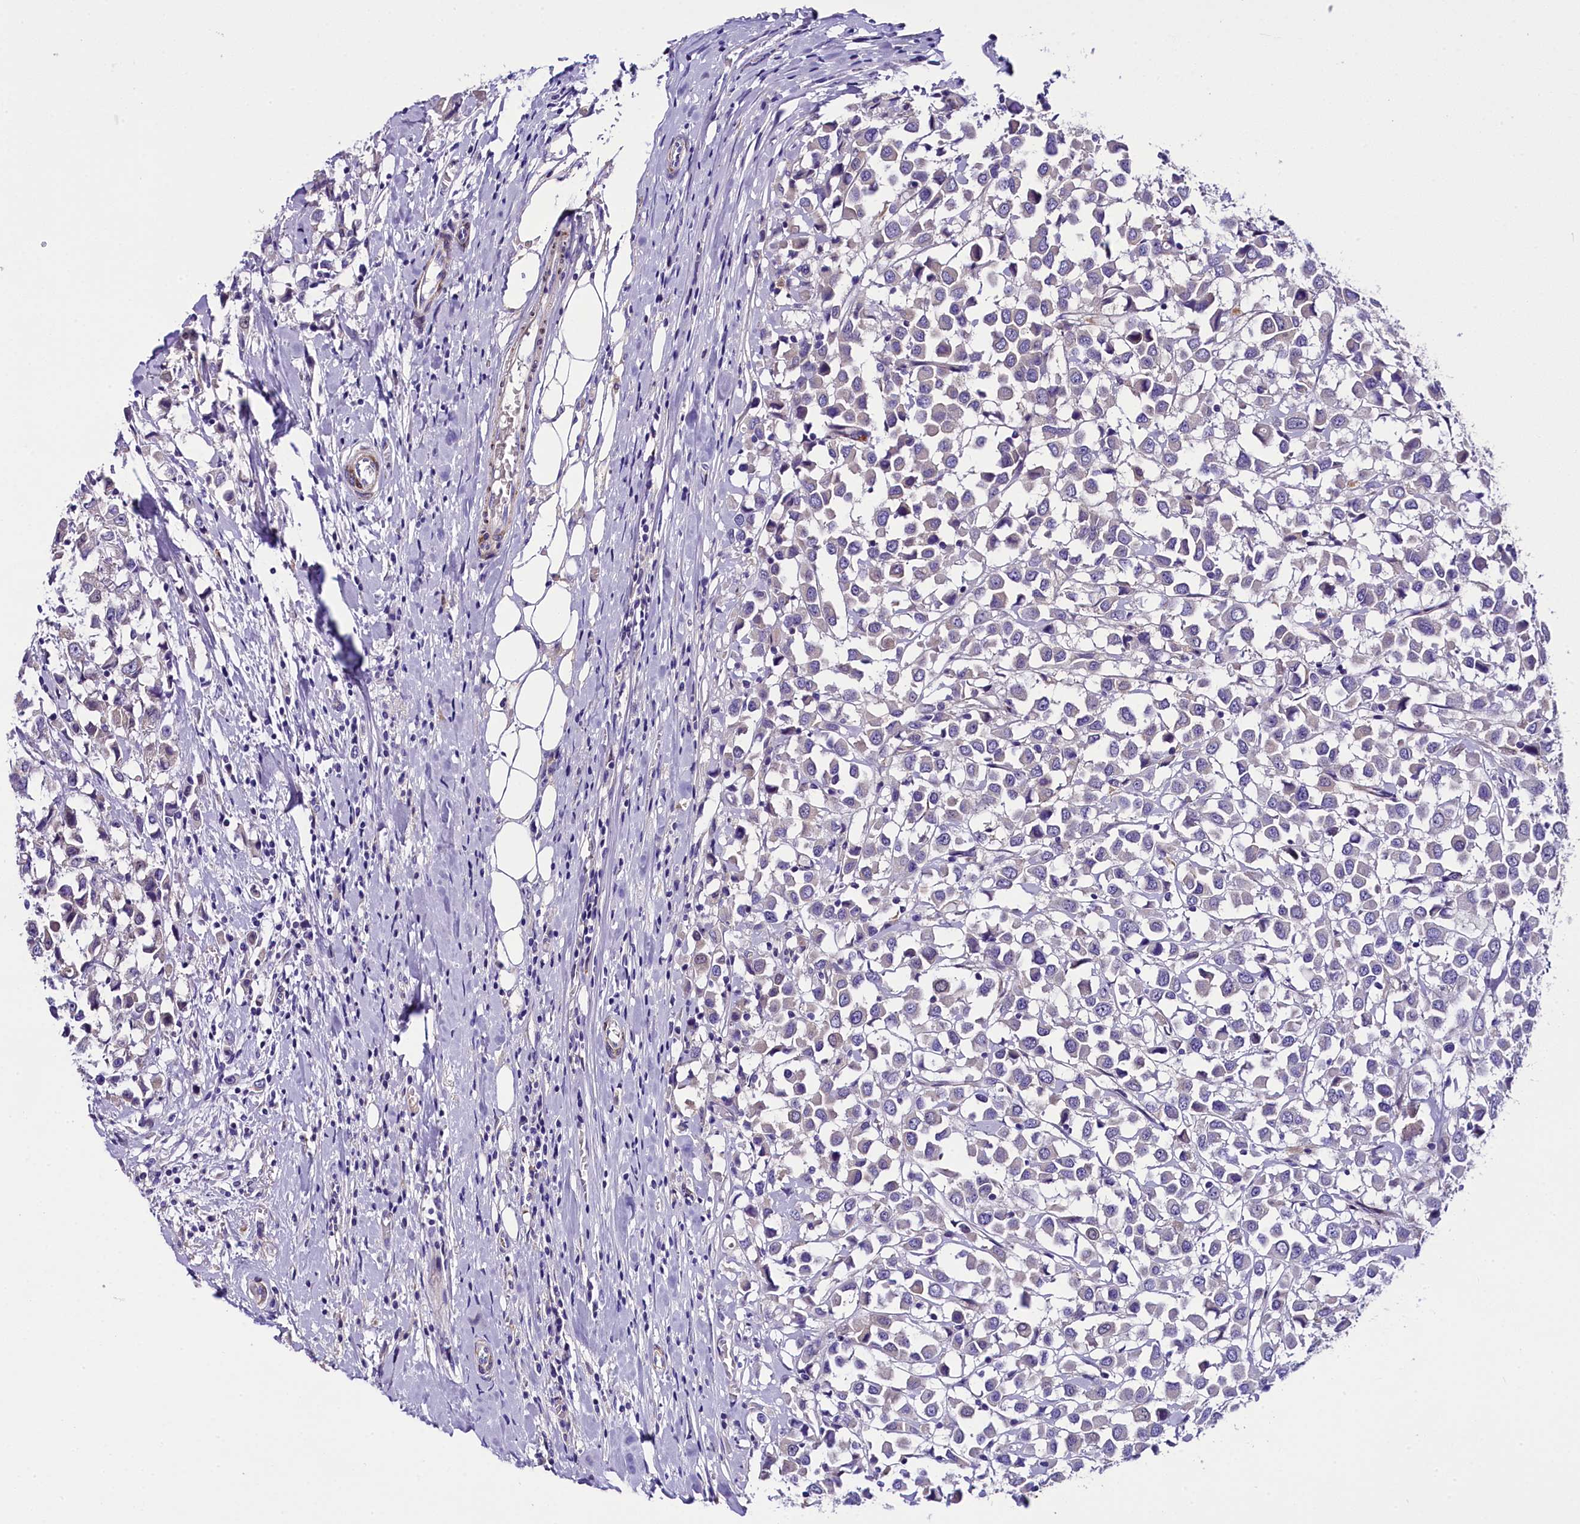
{"staining": {"intensity": "negative", "quantity": "none", "location": "none"}, "tissue": "breast cancer", "cell_type": "Tumor cells", "image_type": "cancer", "snomed": [{"axis": "morphology", "description": "Duct carcinoma"}, {"axis": "topography", "description": "Breast"}], "caption": "Intraductal carcinoma (breast) stained for a protein using IHC demonstrates no positivity tumor cells.", "gene": "SOD3", "patient": {"sex": "female", "age": 61}}